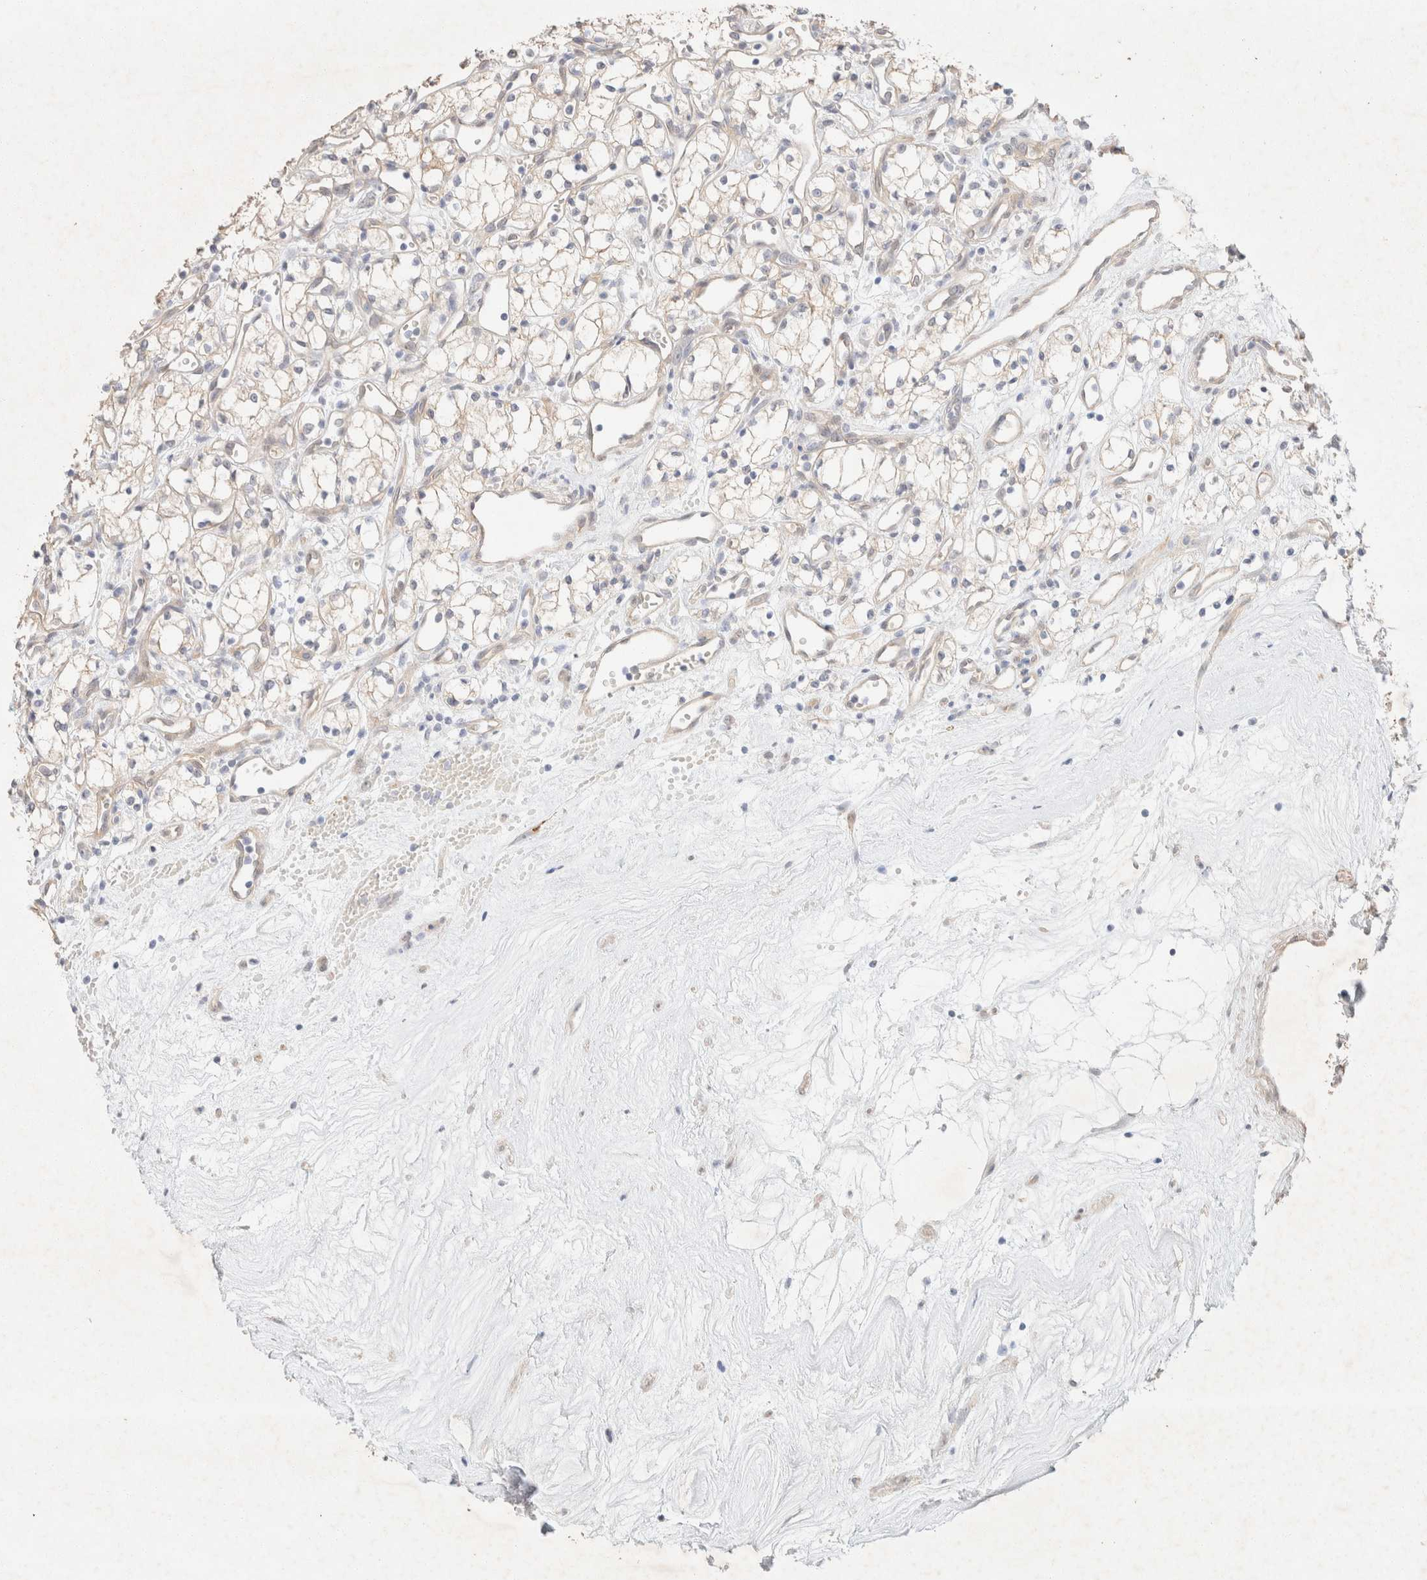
{"staining": {"intensity": "negative", "quantity": "none", "location": "none"}, "tissue": "renal cancer", "cell_type": "Tumor cells", "image_type": "cancer", "snomed": [{"axis": "morphology", "description": "Adenocarcinoma, NOS"}, {"axis": "topography", "description": "Kidney"}], "caption": "Tumor cells are negative for brown protein staining in adenocarcinoma (renal).", "gene": "CSNK1E", "patient": {"sex": "male", "age": 59}}